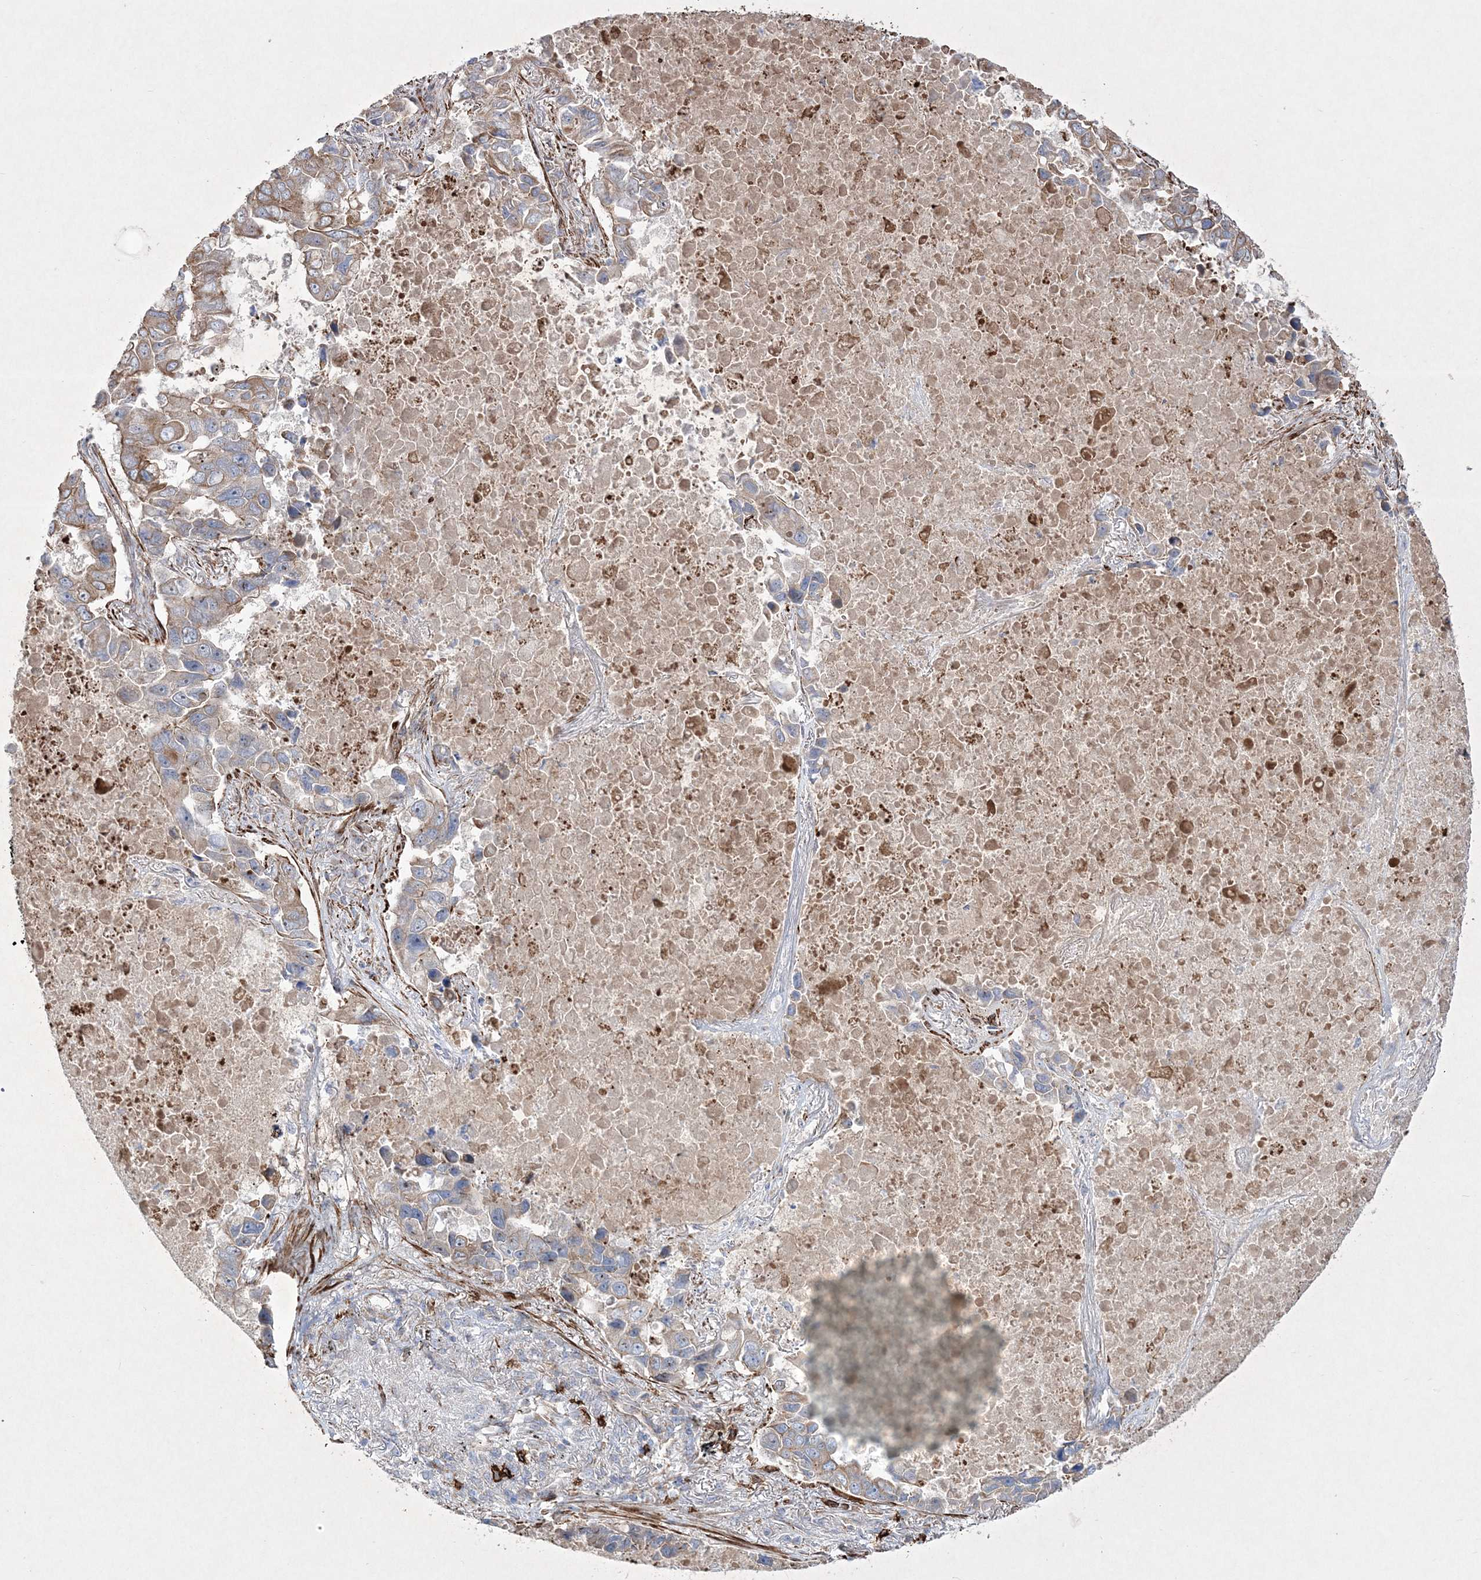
{"staining": {"intensity": "weak", "quantity": "25%-75%", "location": "cytoplasmic/membranous"}, "tissue": "lung cancer", "cell_type": "Tumor cells", "image_type": "cancer", "snomed": [{"axis": "morphology", "description": "Adenocarcinoma, NOS"}, {"axis": "topography", "description": "Lung"}], "caption": "IHC histopathology image of neoplastic tissue: lung adenocarcinoma stained using immunohistochemistry (IHC) exhibits low levels of weak protein expression localized specifically in the cytoplasmic/membranous of tumor cells, appearing as a cytoplasmic/membranous brown color.", "gene": "RICTOR", "patient": {"sex": "male", "age": 64}}